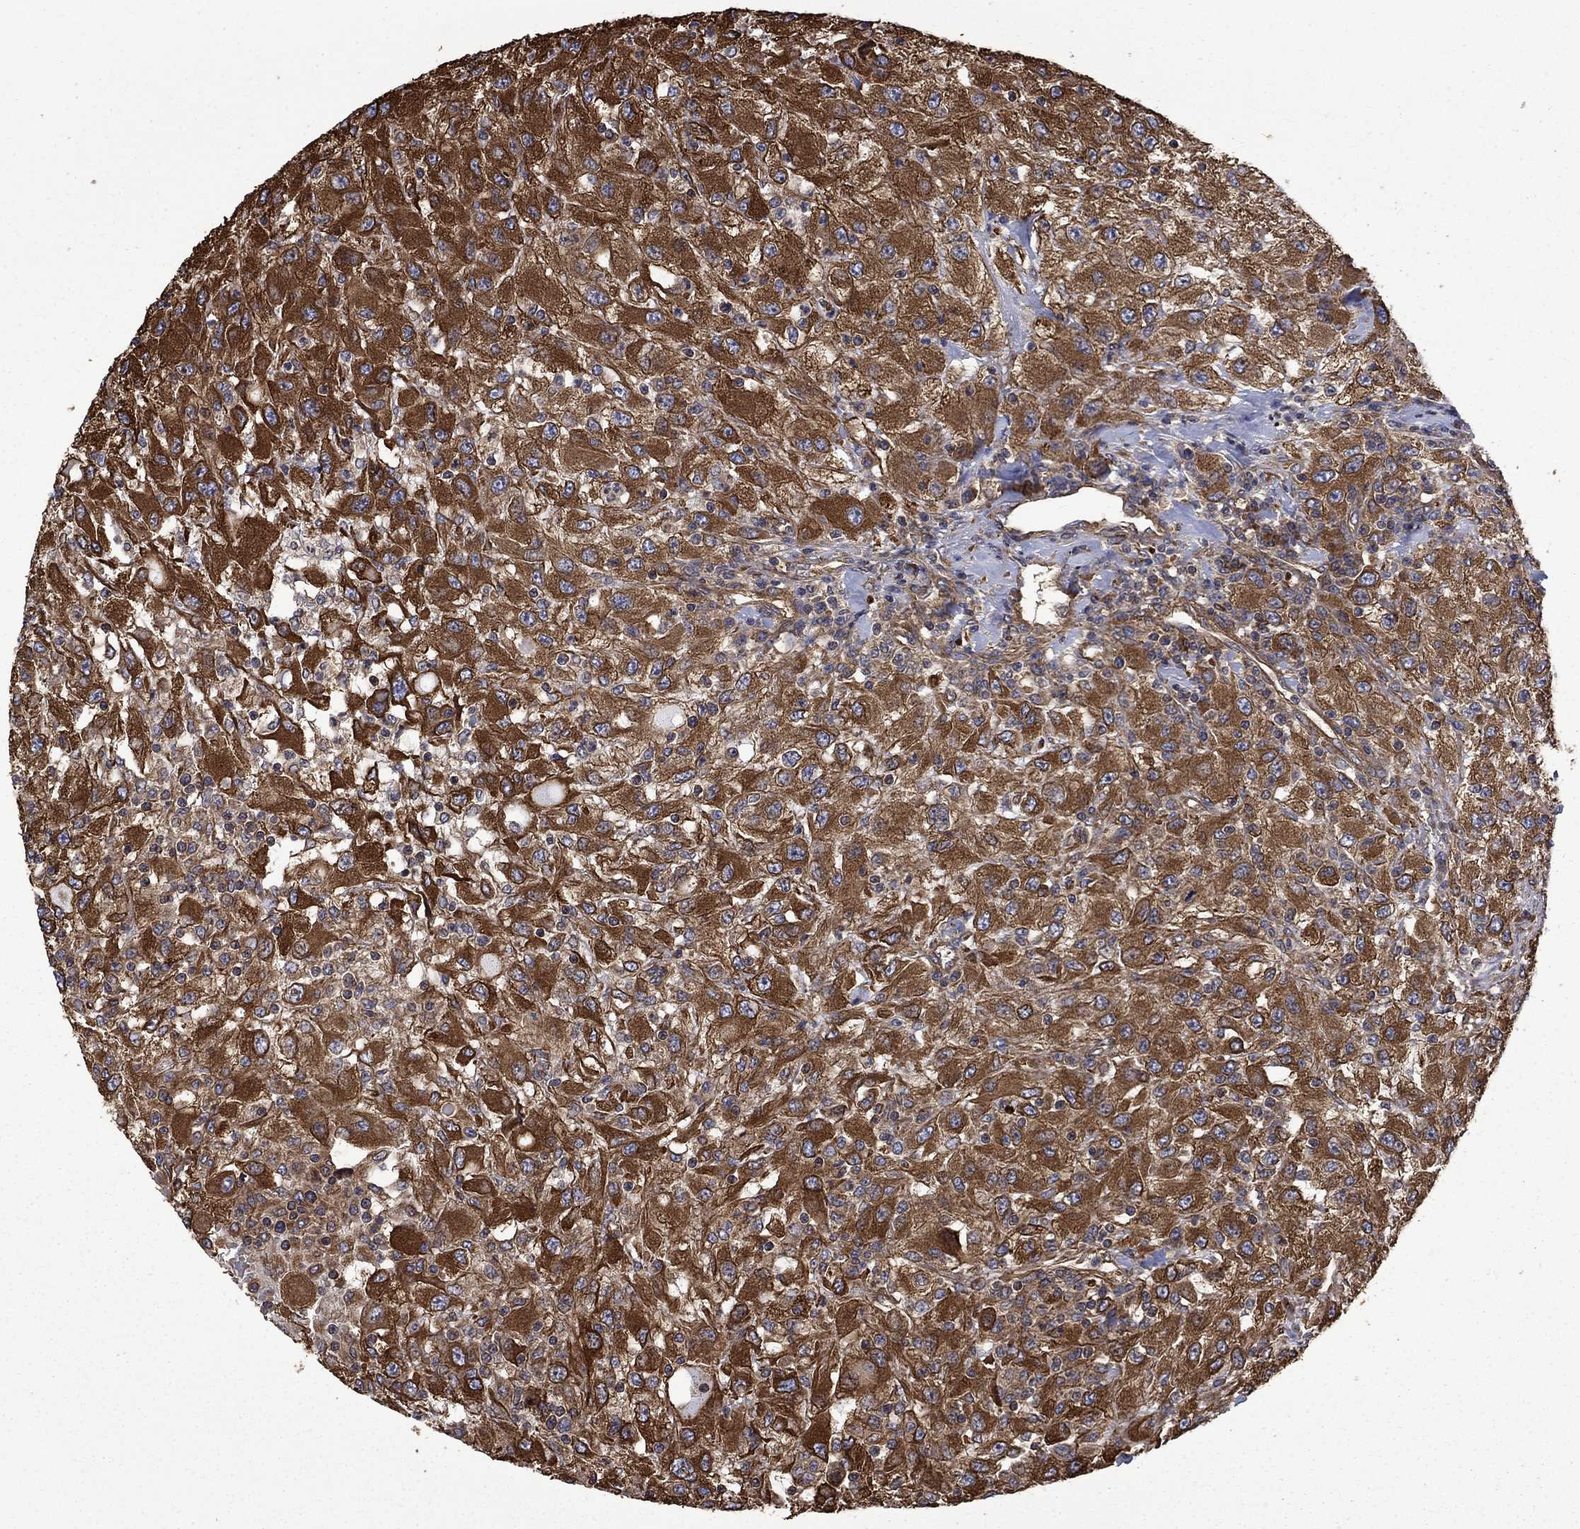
{"staining": {"intensity": "strong", "quantity": ">75%", "location": "cytoplasmic/membranous"}, "tissue": "renal cancer", "cell_type": "Tumor cells", "image_type": "cancer", "snomed": [{"axis": "morphology", "description": "Adenocarcinoma, NOS"}, {"axis": "topography", "description": "Kidney"}], "caption": "This photomicrograph shows IHC staining of human renal cancer, with high strong cytoplasmic/membranous staining in approximately >75% of tumor cells.", "gene": "CUTC", "patient": {"sex": "female", "age": 67}}